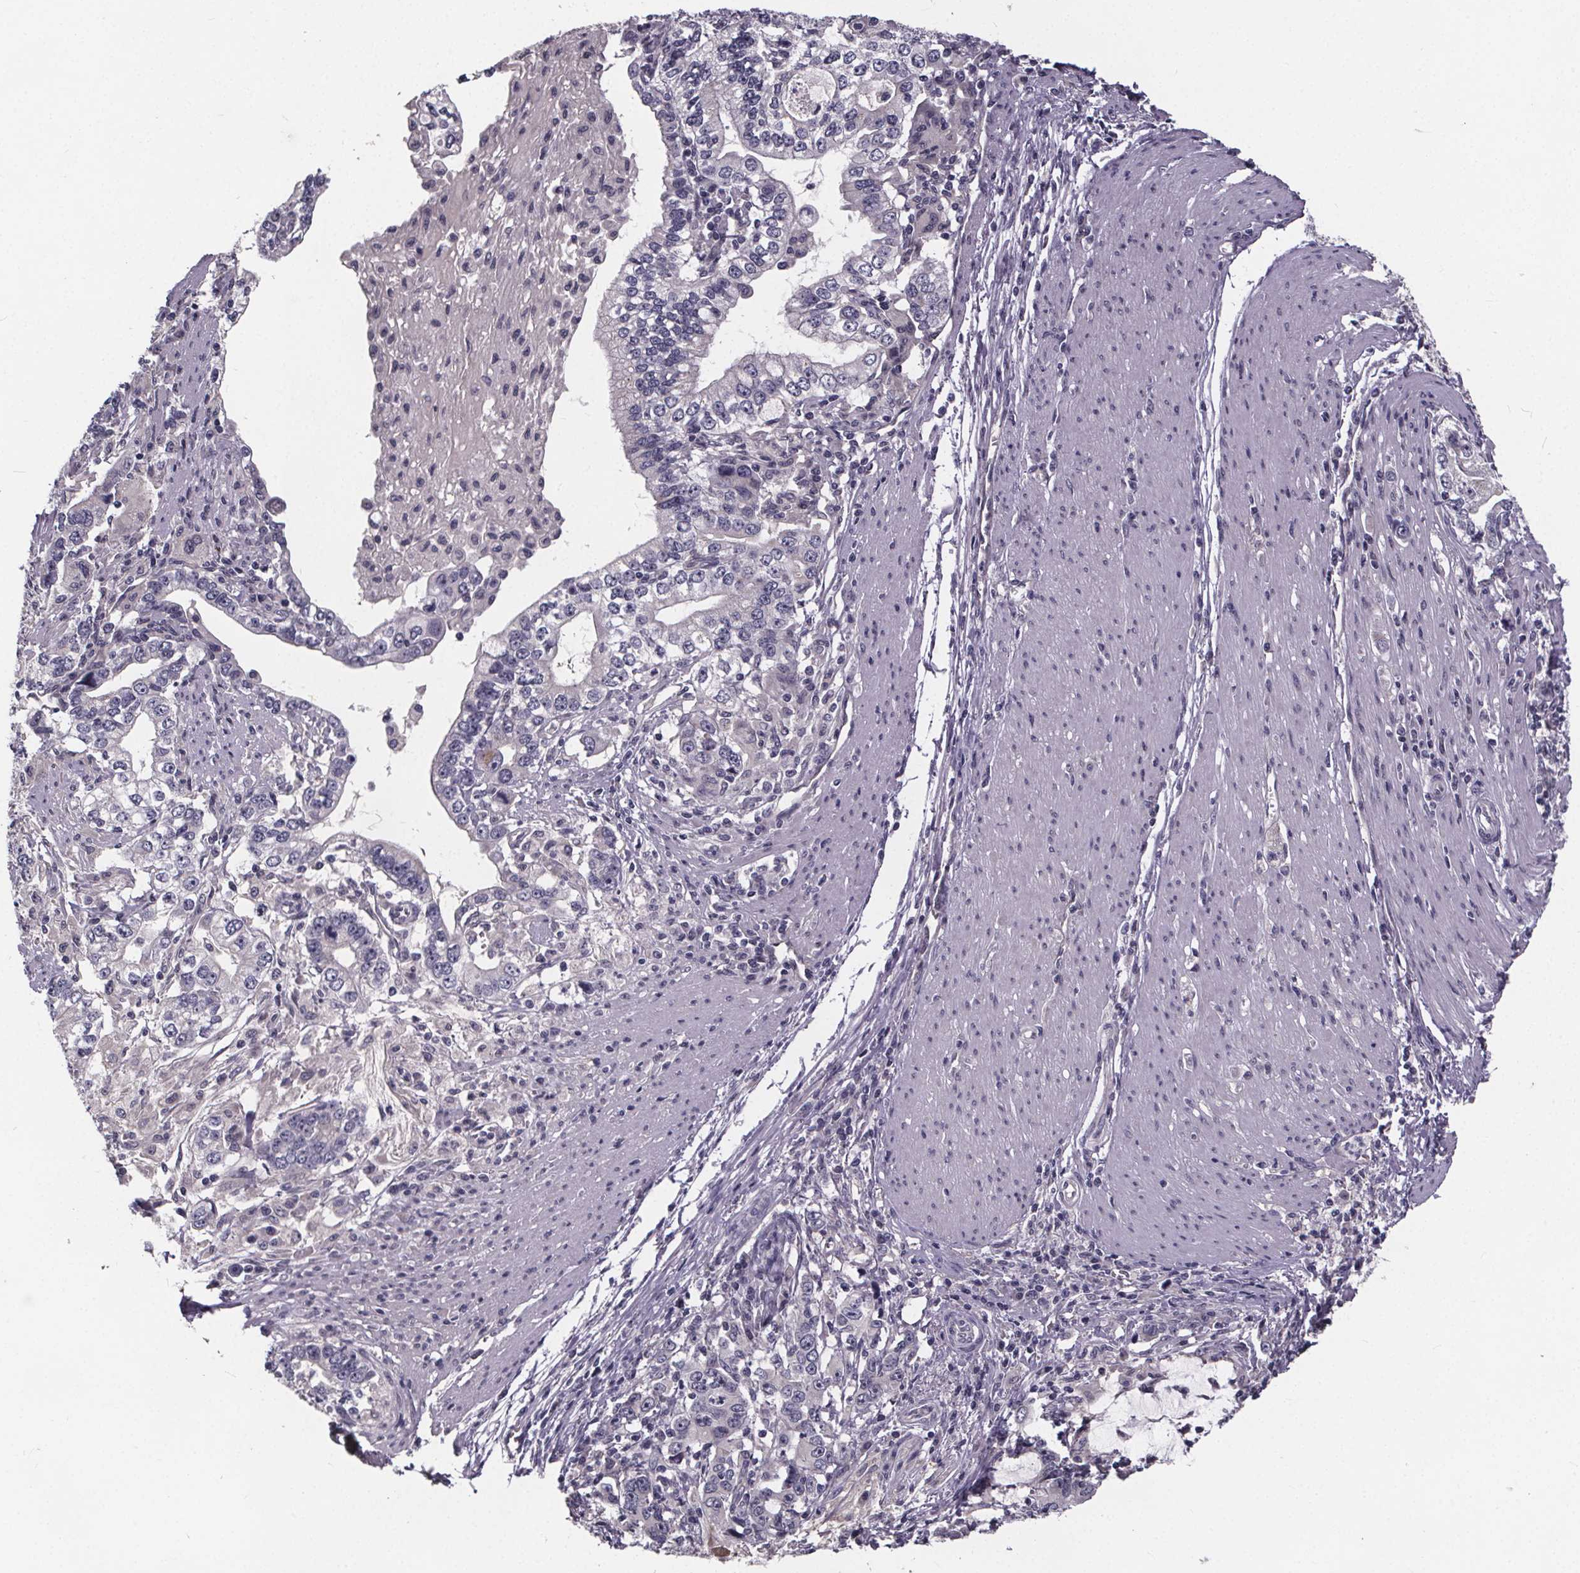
{"staining": {"intensity": "negative", "quantity": "none", "location": "none"}, "tissue": "stomach cancer", "cell_type": "Tumor cells", "image_type": "cancer", "snomed": [{"axis": "morphology", "description": "Adenocarcinoma, NOS"}, {"axis": "topography", "description": "Stomach, lower"}], "caption": "Stomach cancer (adenocarcinoma) was stained to show a protein in brown. There is no significant staining in tumor cells.", "gene": "FAM181B", "patient": {"sex": "female", "age": 72}}